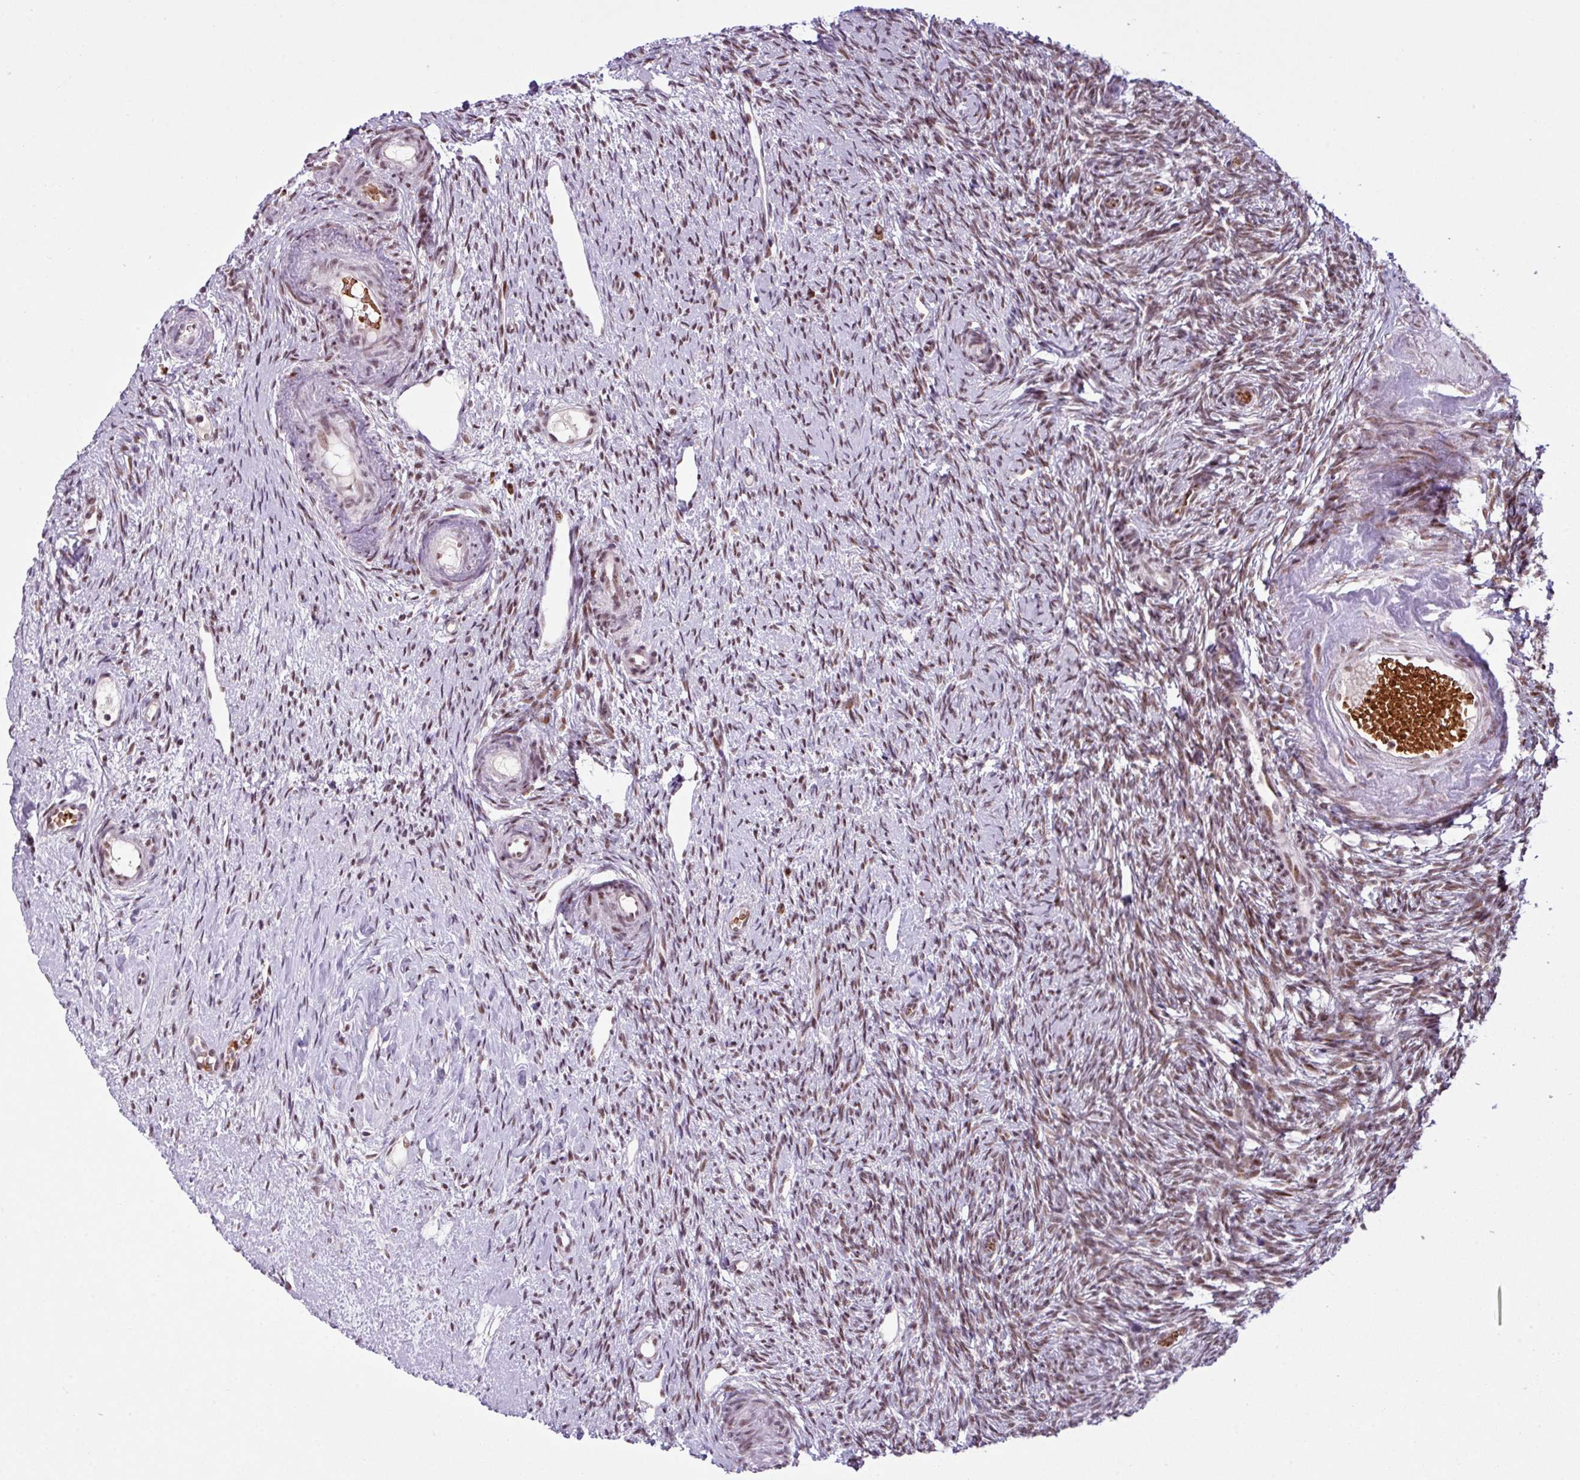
{"staining": {"intensity": "moderate", "quantity": ">75%", "location": "cytoplasmic/membranous,nuclear"}, "tissue": "ovary", "cell_type": "Follicle cells", "image_type": "normal", "snomed": [{"axis": "morphology", "description": "Normal tissue, NOS"}, {"axis": "topography", "description": "Ovary"}], "caption": "Benign ovary shows moderate cytoplasmic/membranous,nuclear expression in about >75% of follicle cells.", "gene": "PRDM5", "patient": {"sex": "female", "age": 51}}